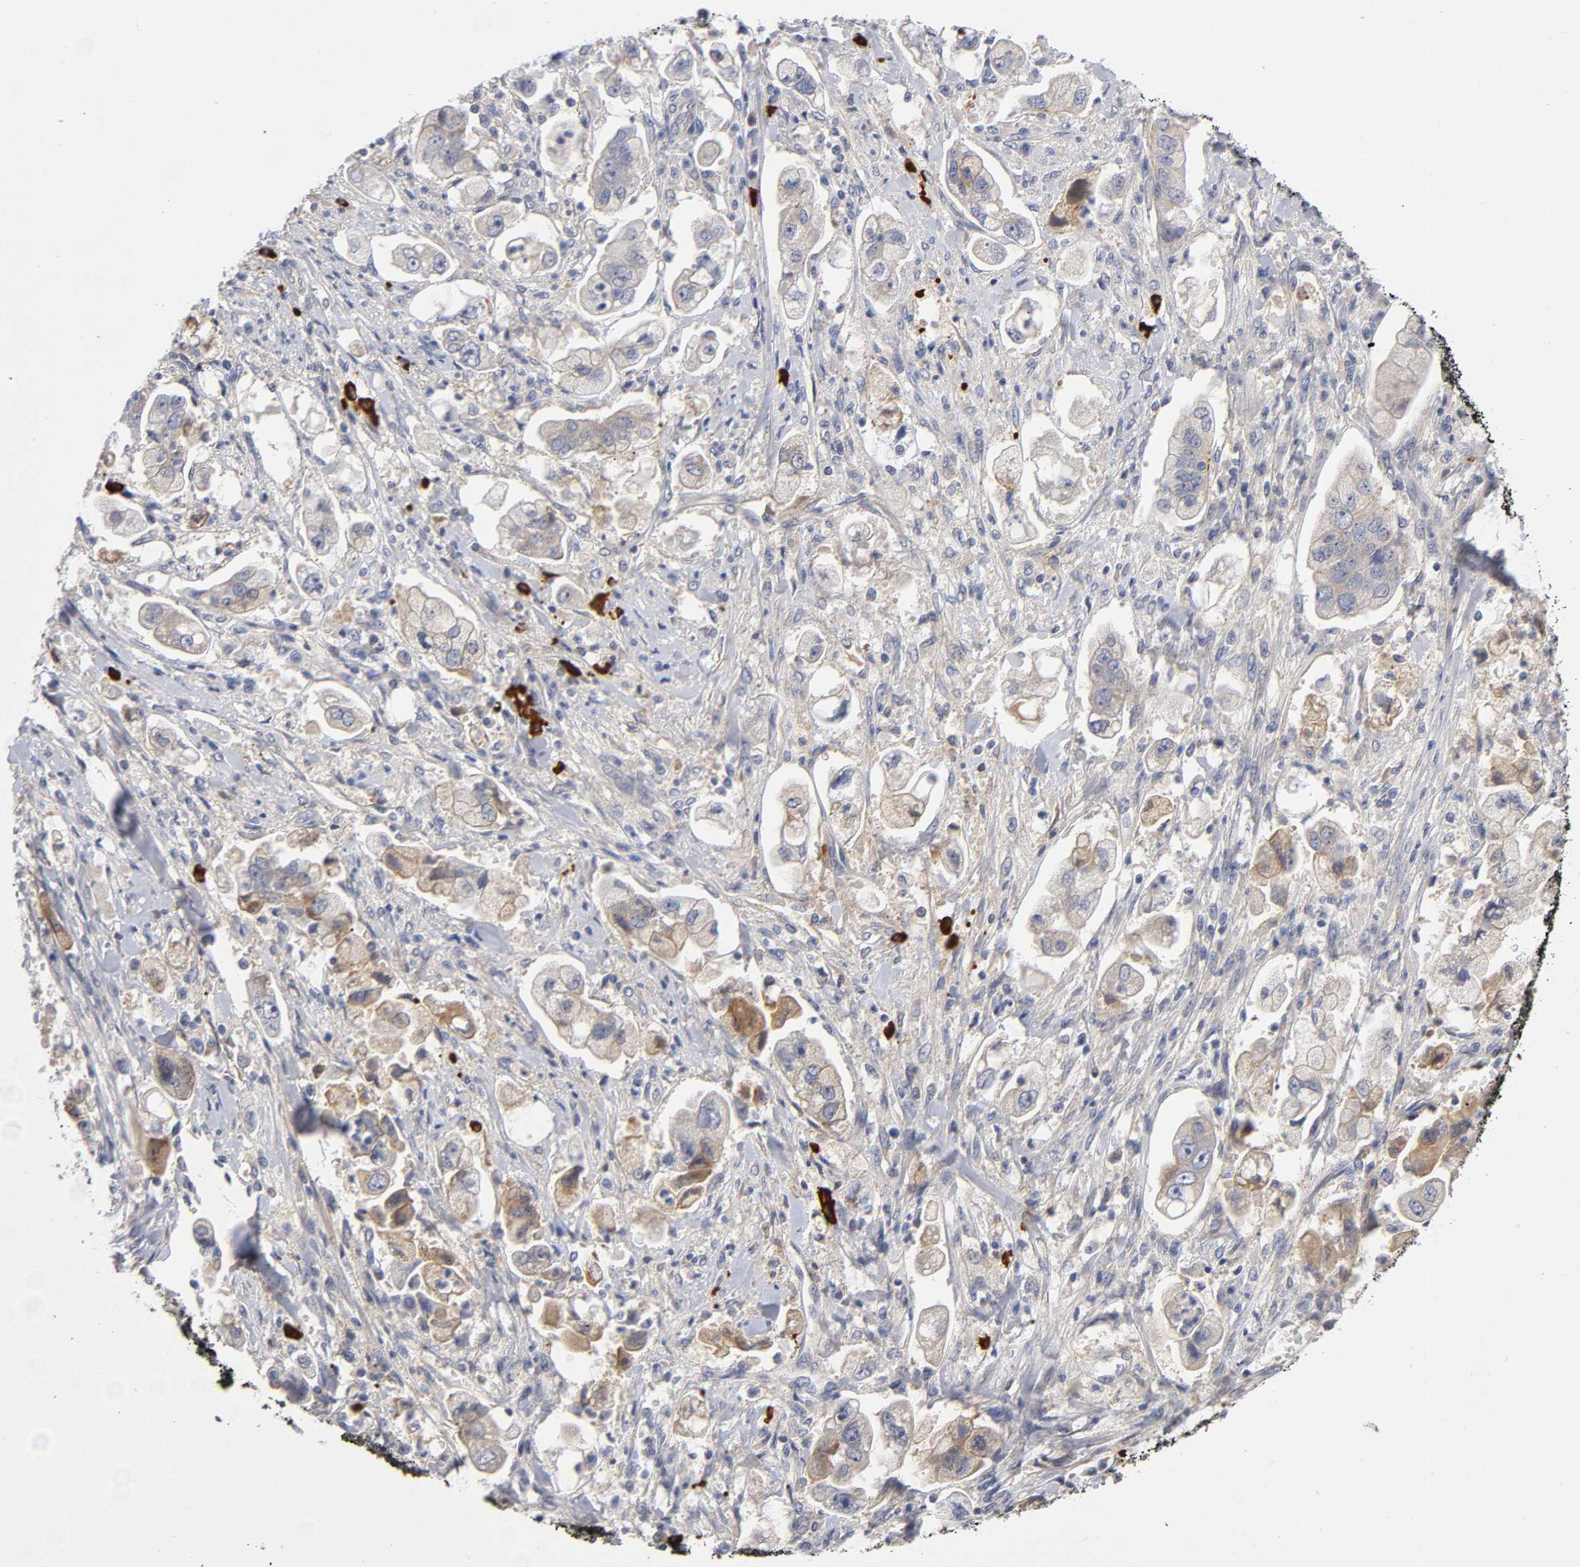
{"staining": {"intensity": "weak", "quantity": ">75%", "location": "cytoplasmic/membranous"}, "tissue": "stomach cancer", "cell_type": "Tumor cells", "image_type": "cancer", "snomed": [{"axis": "morphology", "description": "Adenocarcinoma, NOS"}, {"axis": "topography", "description": "Stomach"}], "caption": "Immunohistochemical staining of human adenocarcinoma (stomach) demonstrates low levels of weak cytoplasmic/membranous staining in about >75% of tumor cells. (DAB (3,3'-diaminobenzidine) IHC with brightfield microscopy, high magnification).", "gene": "NOVA1", "patient": {"sex": "male", "age": 62}}